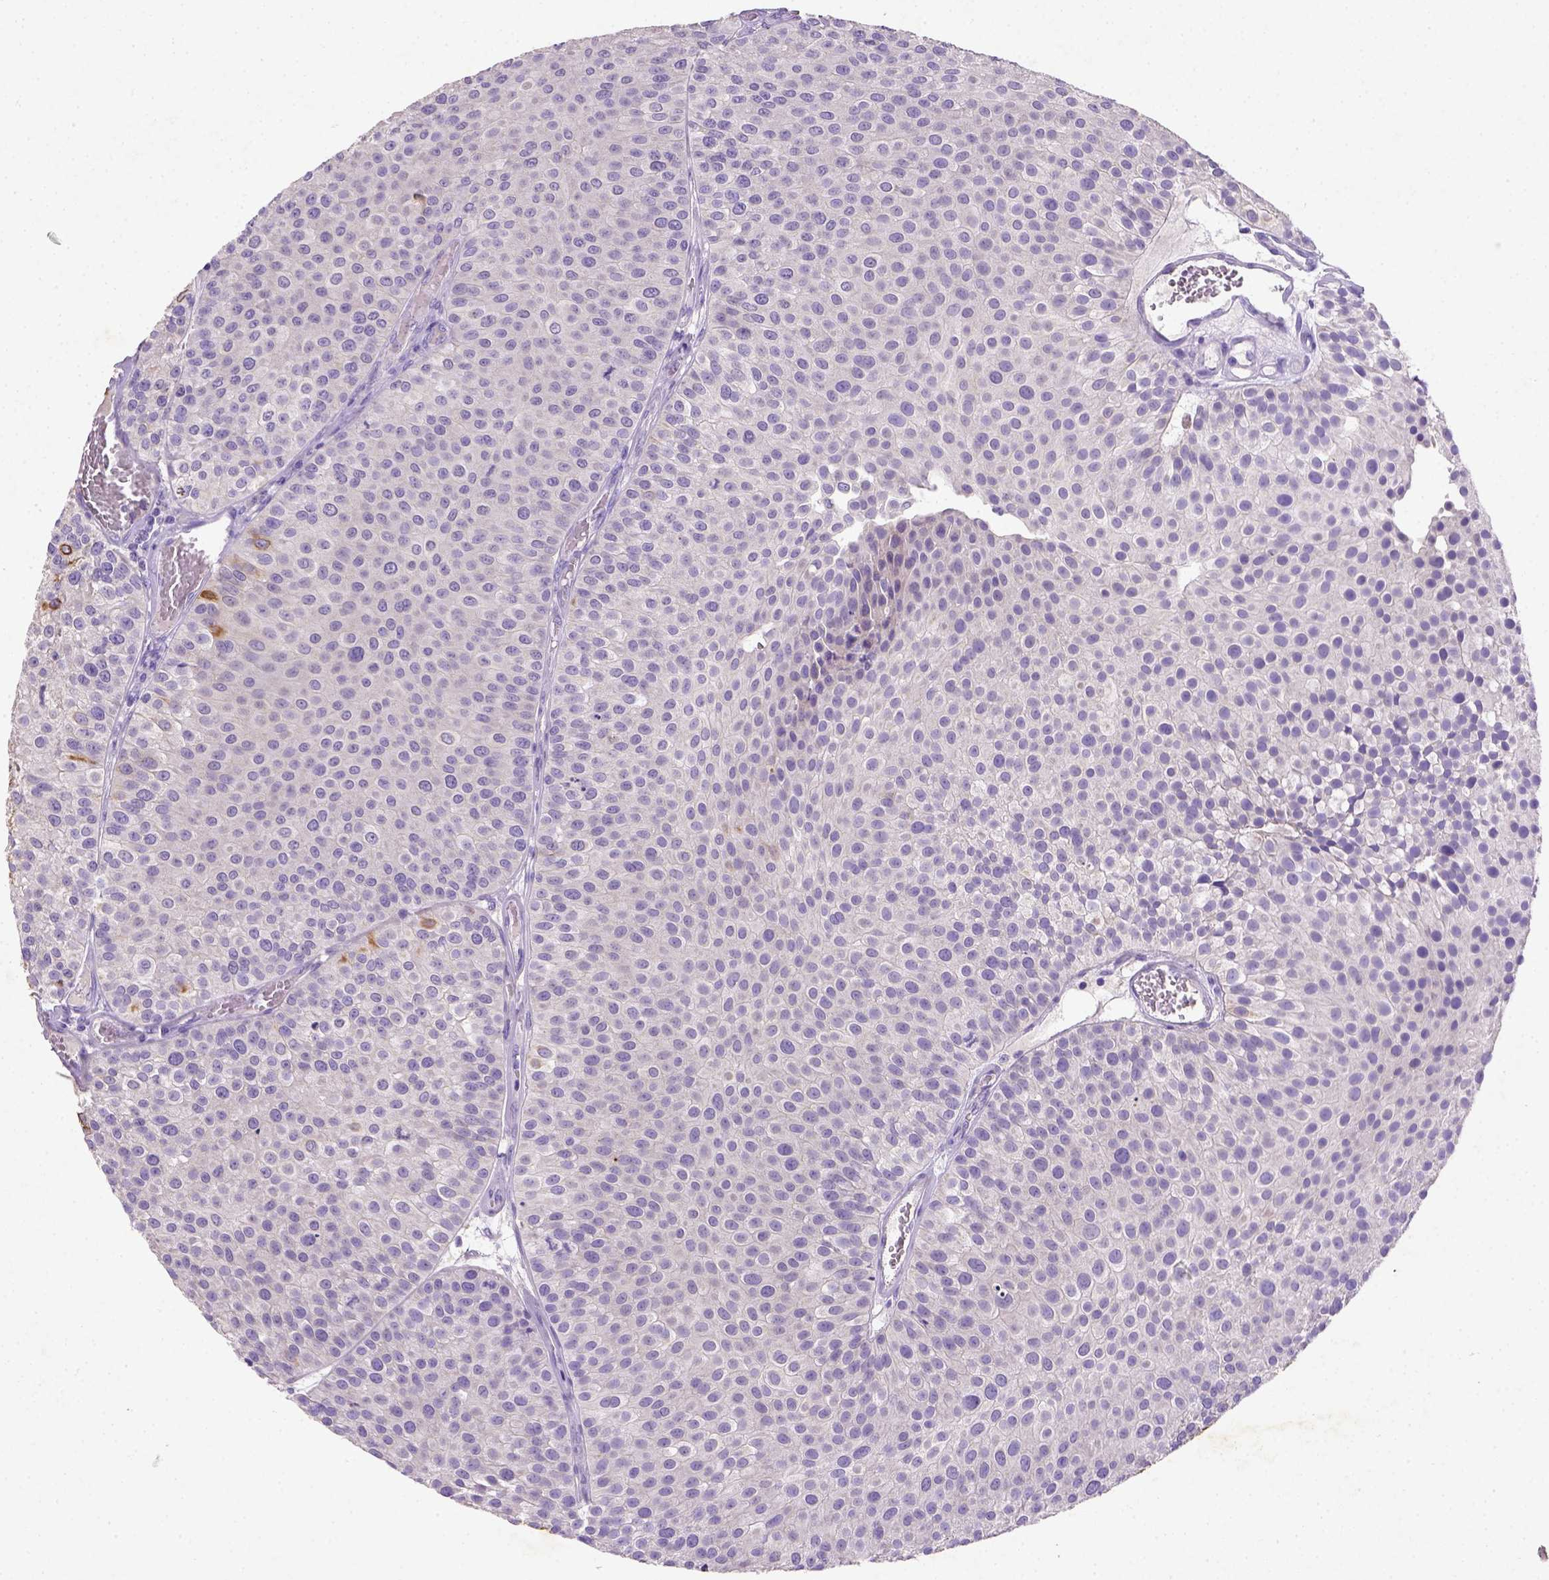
{"staining": {"intensity": "negative", "quantity": "none", "location": "none"}, "tissue": "urothelial cancer", "cell_type": "Tumor cells", "image_type": "cancer", "snomed": [{"axis": "morphology", "description": "Urothelial carcinoma, Low grade"}, {"axis": "topography", "description": "Urinary bladder"}], "caption": "Protein analysis of urothelial carcinoma (low-grade) displays no significant staining in tumor cells.", "gene": "NUDT2", "patient": {"sex": "female", "age": 87}}